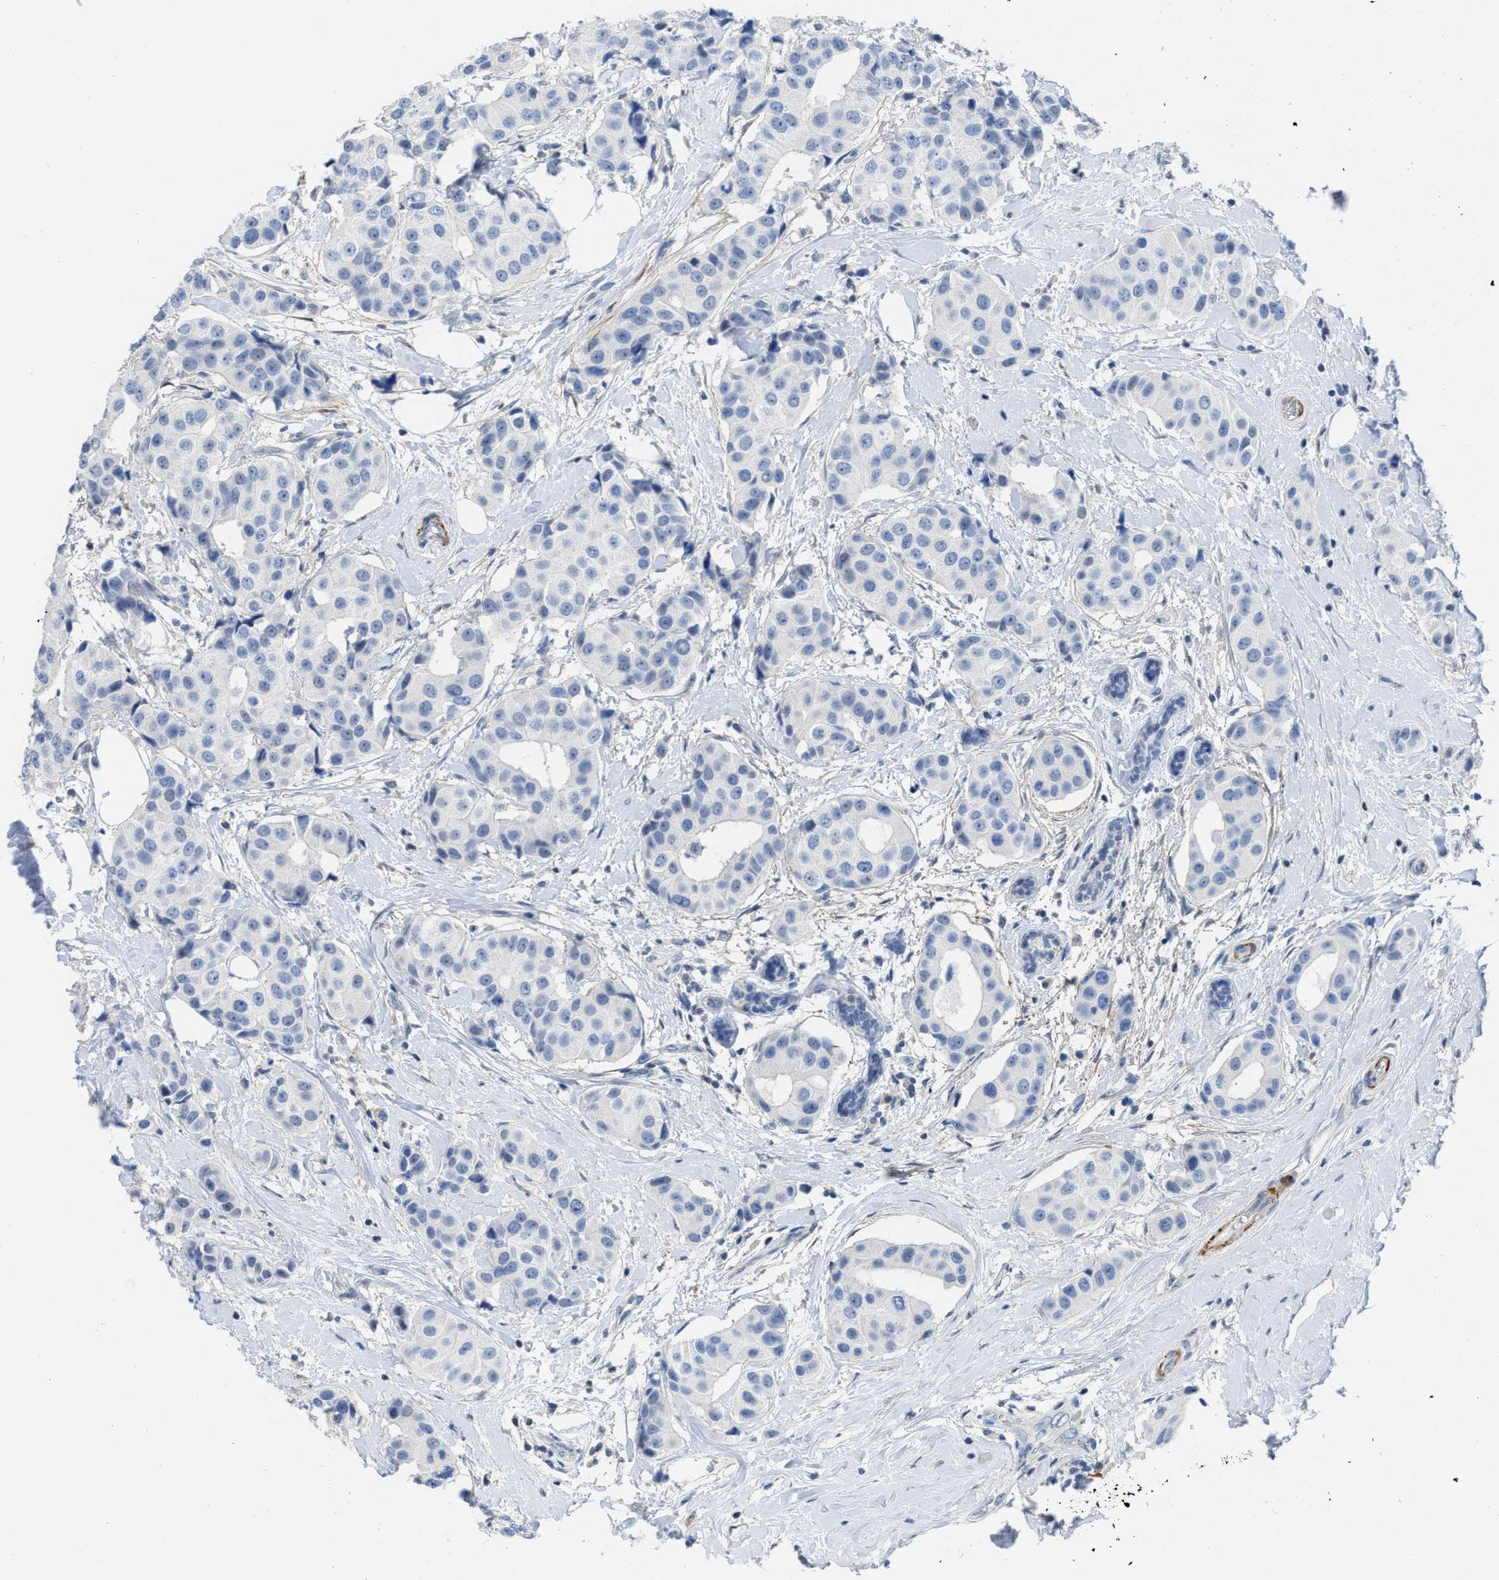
{"staining": {"intensity": "negative", "quantity": "none", "location": "none"}, "tissue": "breast cancer", "cell_type": "Tumor cells", "image_type": "cancer", "snomed": [{"axis": "morphology", "description": "Normal tissue, NOS"}, {"axis": "morphology", "description": "Duct carcinoma"}, {"axis": "topography", "description": "Breast"}], "caption": "Immunohistochemistry of human breast cancer (invasive ductal carcinoma) demonstrates no staining in tumor cells.", "gene": "PRMT2", "patient": {"sex": "female", "age": 39}}